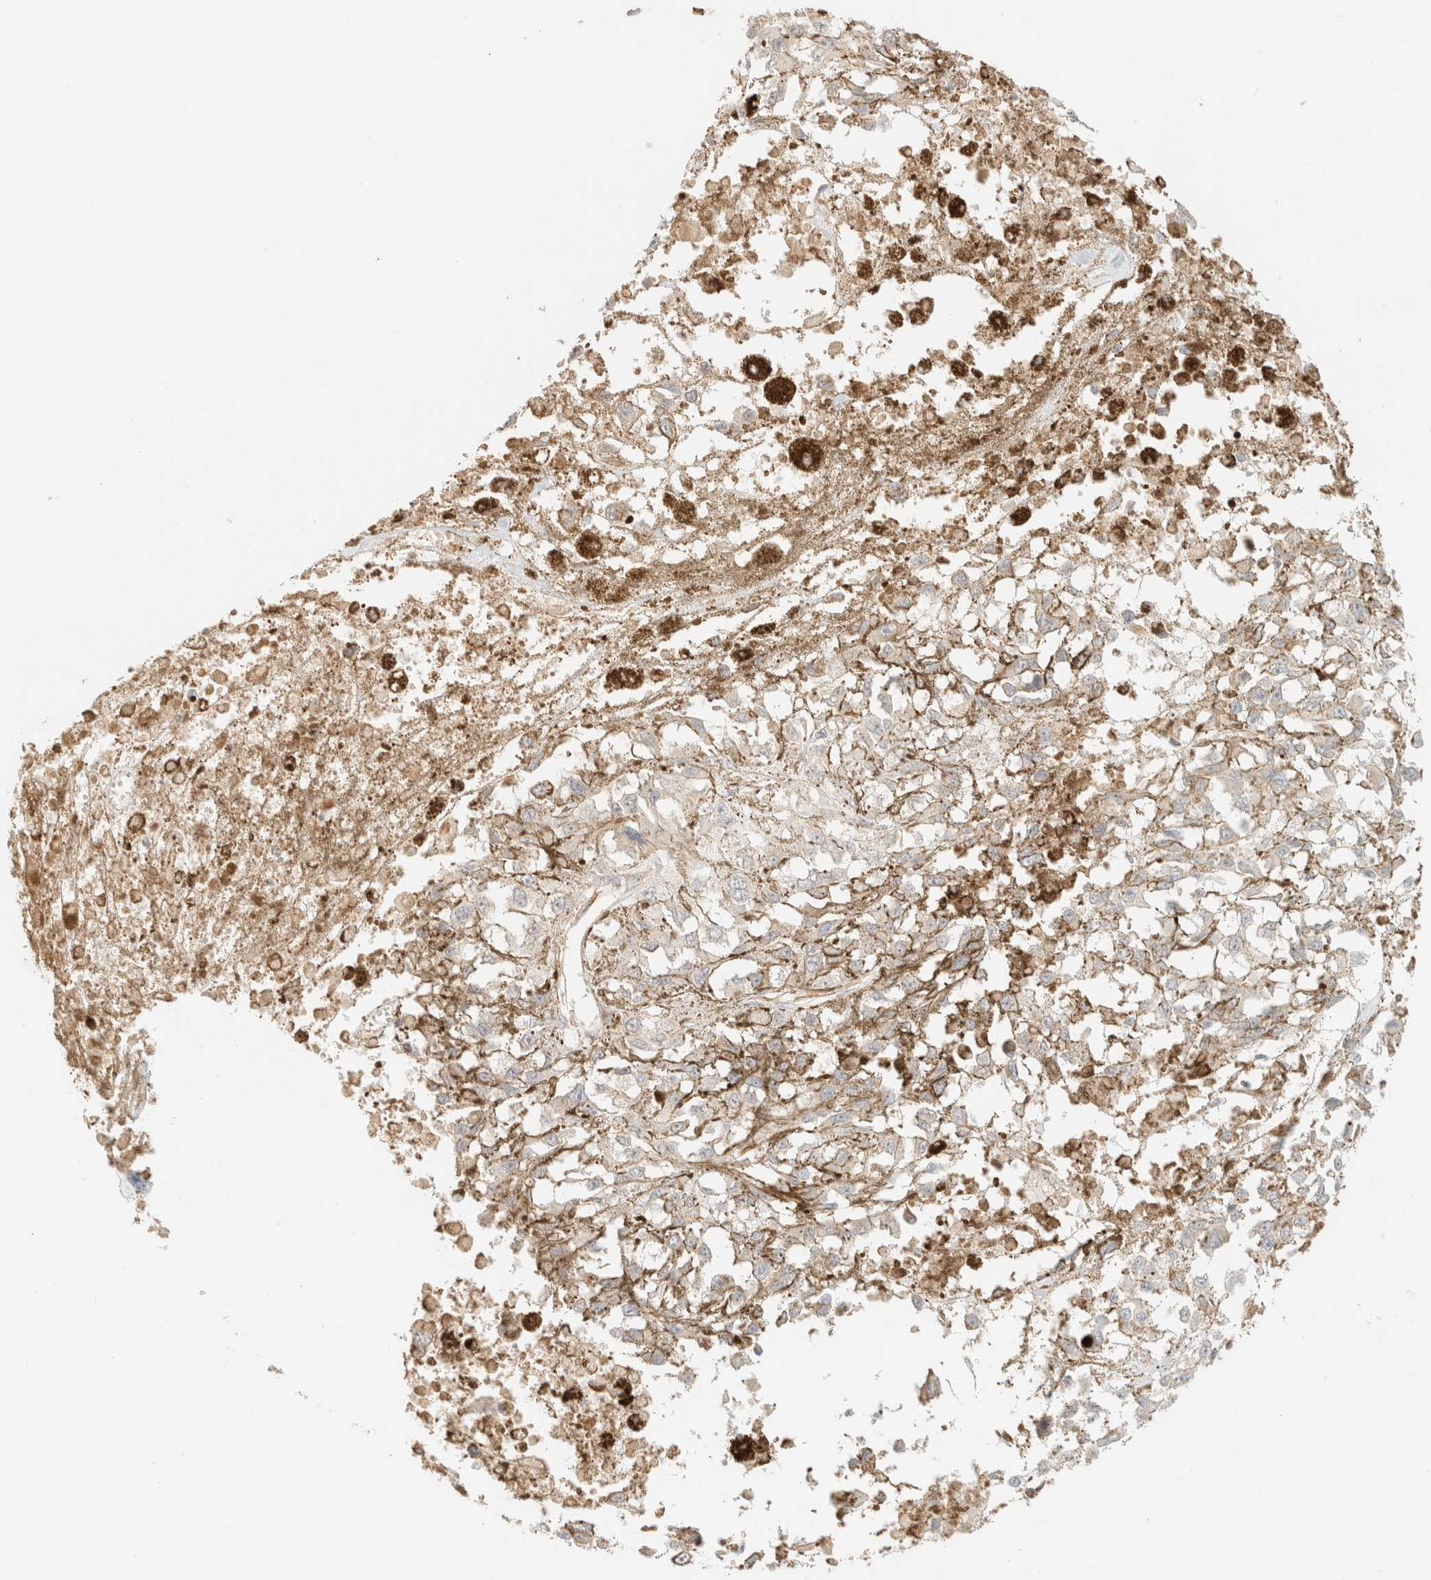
{"staining": {"intensity": "negative", "quantity": "none", "location": "none"}, "tissue": "melanoma", "cell_type": "Tumor cells", "image_type": "cancer", "snomed": [{"axis": "morphology", "description": "Malignant melanoma, Metastatic site"}, {"axis": "topography", "description": "Lymph node"}], "caption": "A photomicrograph of malignant melanoma (metastatic site) stained for a protein exhibits no brown staining in tumor cells.", "gene": "SPARCL1", "patient": {"sex": "male", "age": 59}}